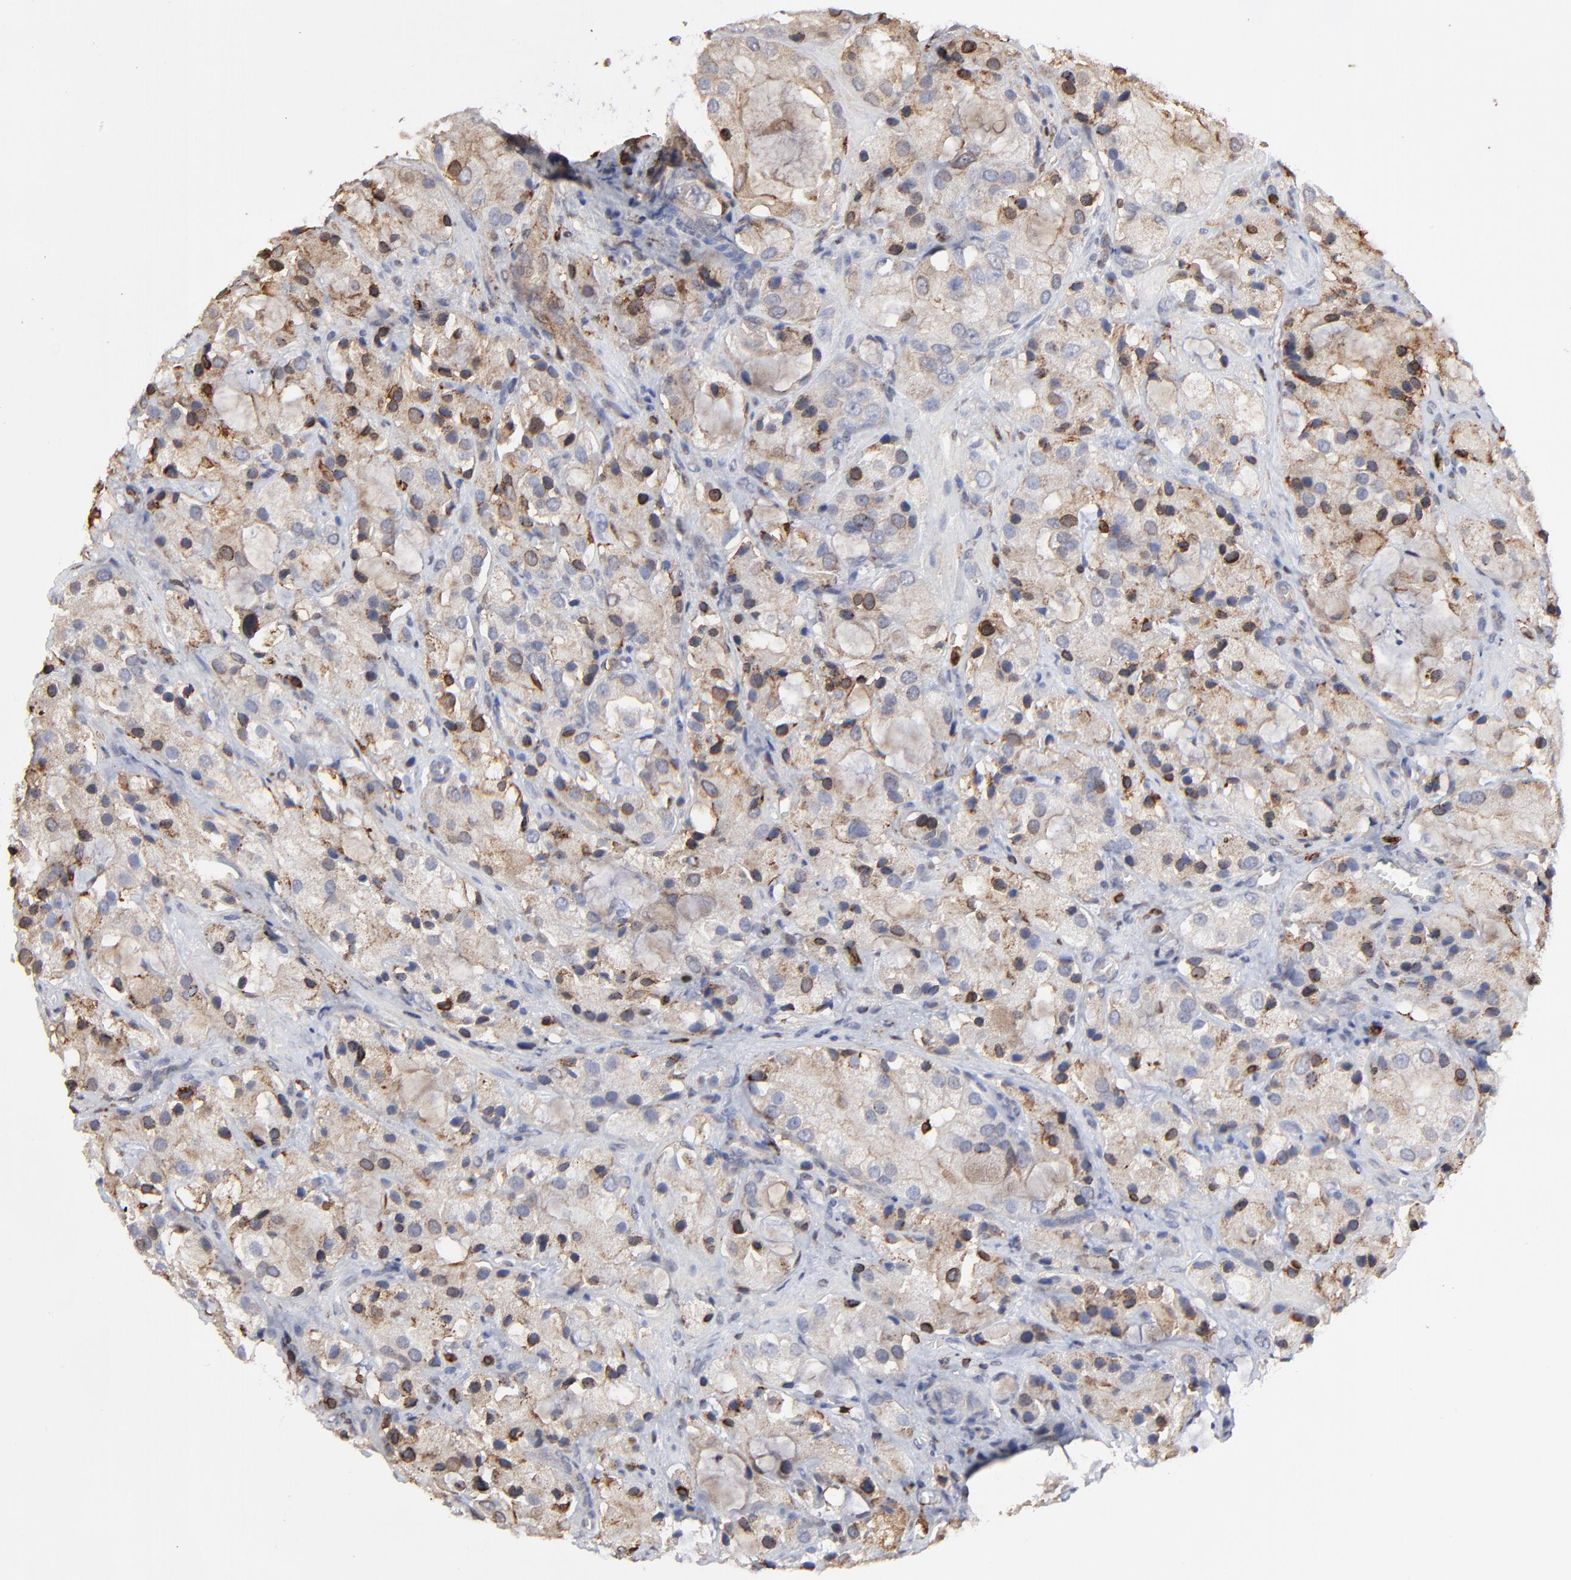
{"staining": {"intensity": "weak", "quantity": ">75%", "location": "cytoplasmic/membranous,nuclear"}, "tissue": "prostate cancer", "cell_type": "Tumor cells", "image_type": "cancer", "snomed": [{"axis": "morphology", "description": "Adenocarcinoma, High grade"}, {"axis": "topography", "description": "Prostate"}], "caption": "DAB (3,3'-diaminobenzidine) immunohistochemical staining of prostate cancer (adenocarcinoma (high-grade)) displays weak cytoplasmic/membranous and nuclear protein positivity in about >75% of tumor cells. (DAB IHC with brightfield microscopy, high magnification).", "gene": "SLC6A14", "patient": {"sex": "male", "age": 70}}